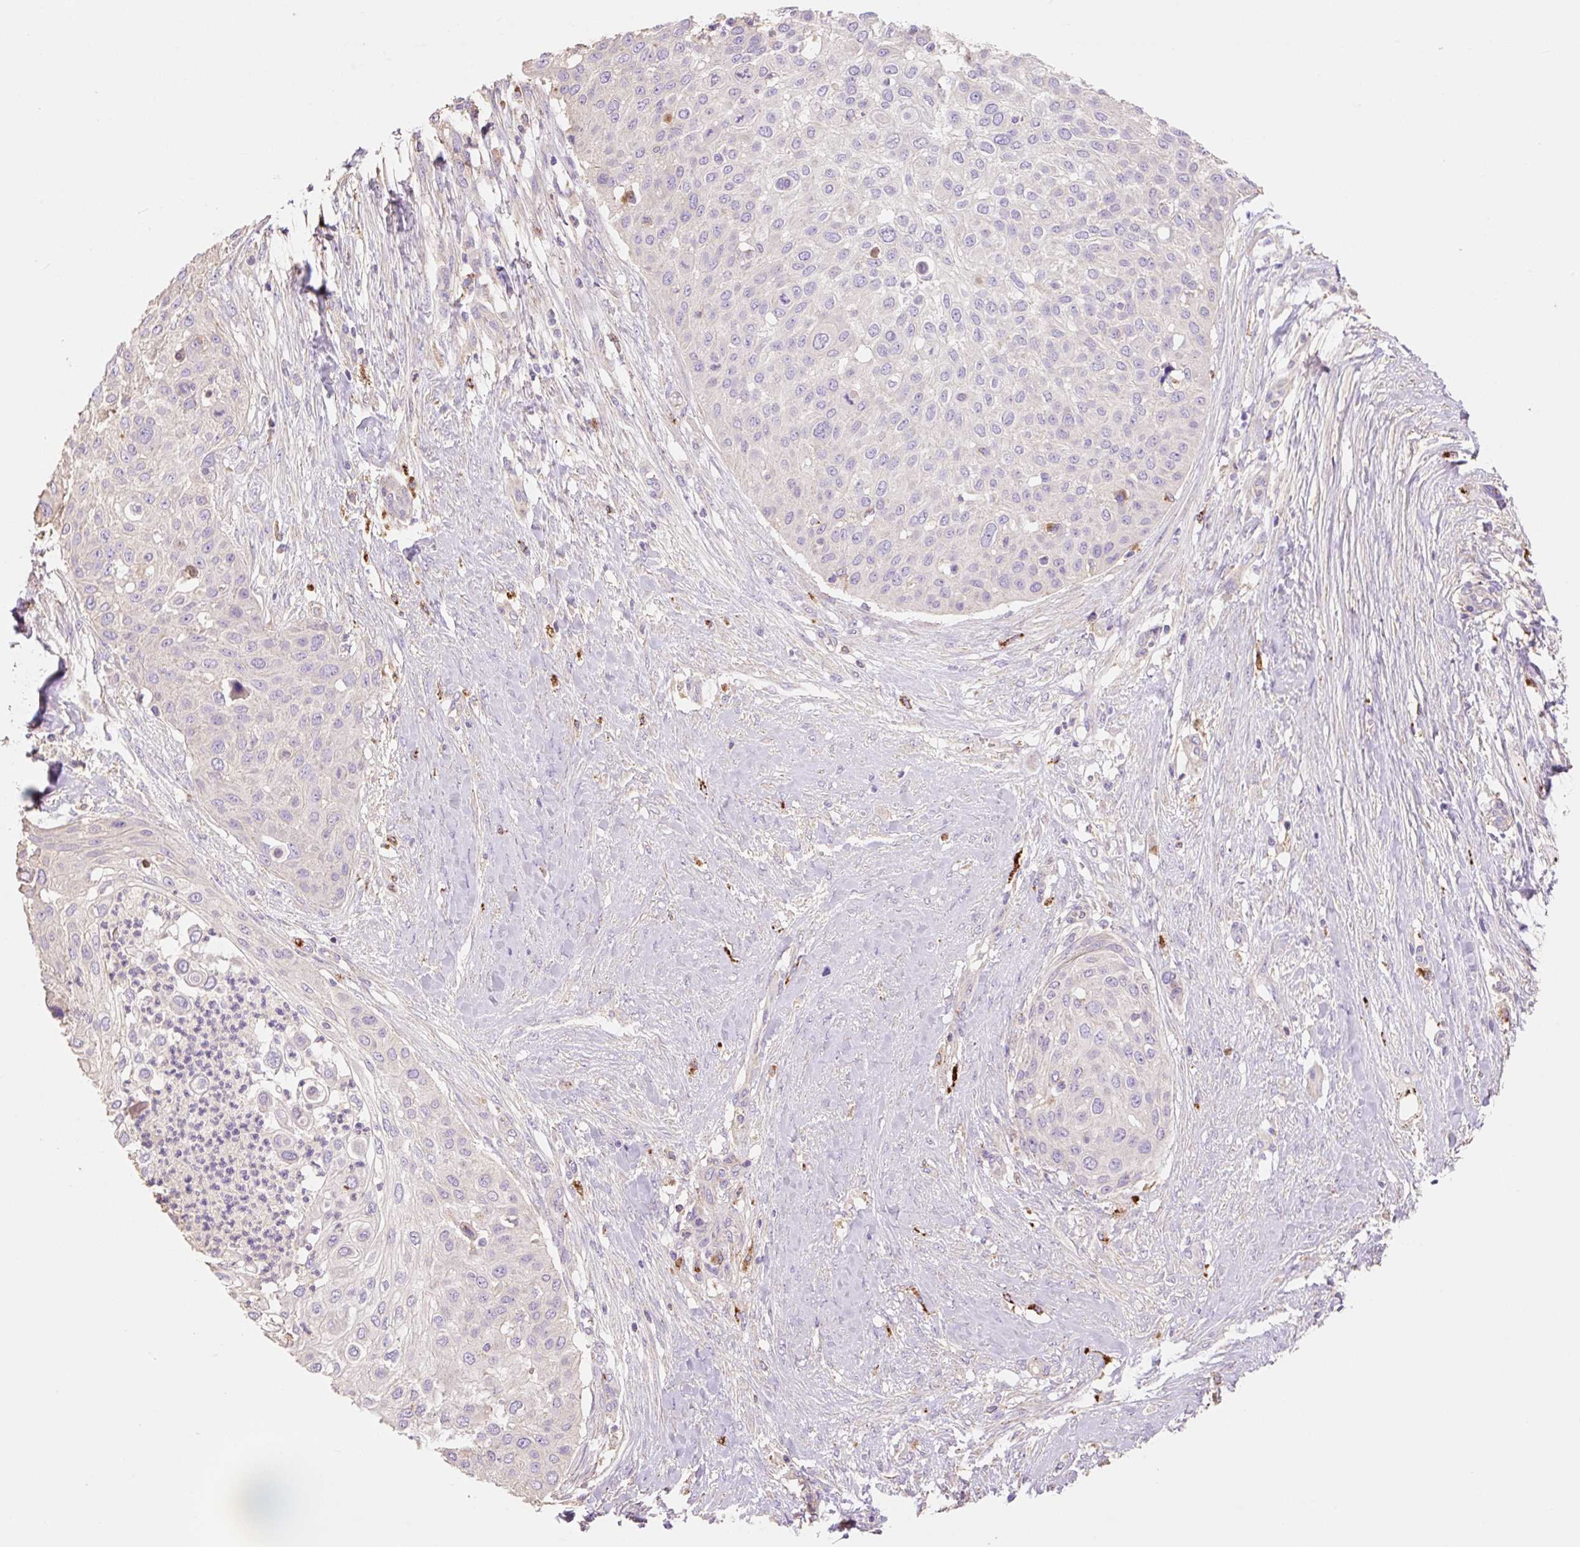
{"staining": {"intensity": "negative", "quantity": "none", "location": "none"}, "tissue": "skin cancer", "cell_type": "Tumor cells", "image_type": "cancer", "snomed": [{"axis": "morphology", "description": "Squamous cell carcinoma, NOS"}, {"axis": "topography", "description": "Skin"}], "caption": "High magnification brightfield microscopy of skin cancer (squamous cell carcinoma) stained with DAB (brown) and counterstained with hematoxylin (blue): tumor cells show no significant expression. (Stains: DAB (3,3'-diaminobenzidine) immunohistochemistry (IHC) with hematoxylin counter stain, Microscopy: brightfield microscopy at high magnification).", "gene": "HEXA", "patient": {"sex": "female", "age": 87}}